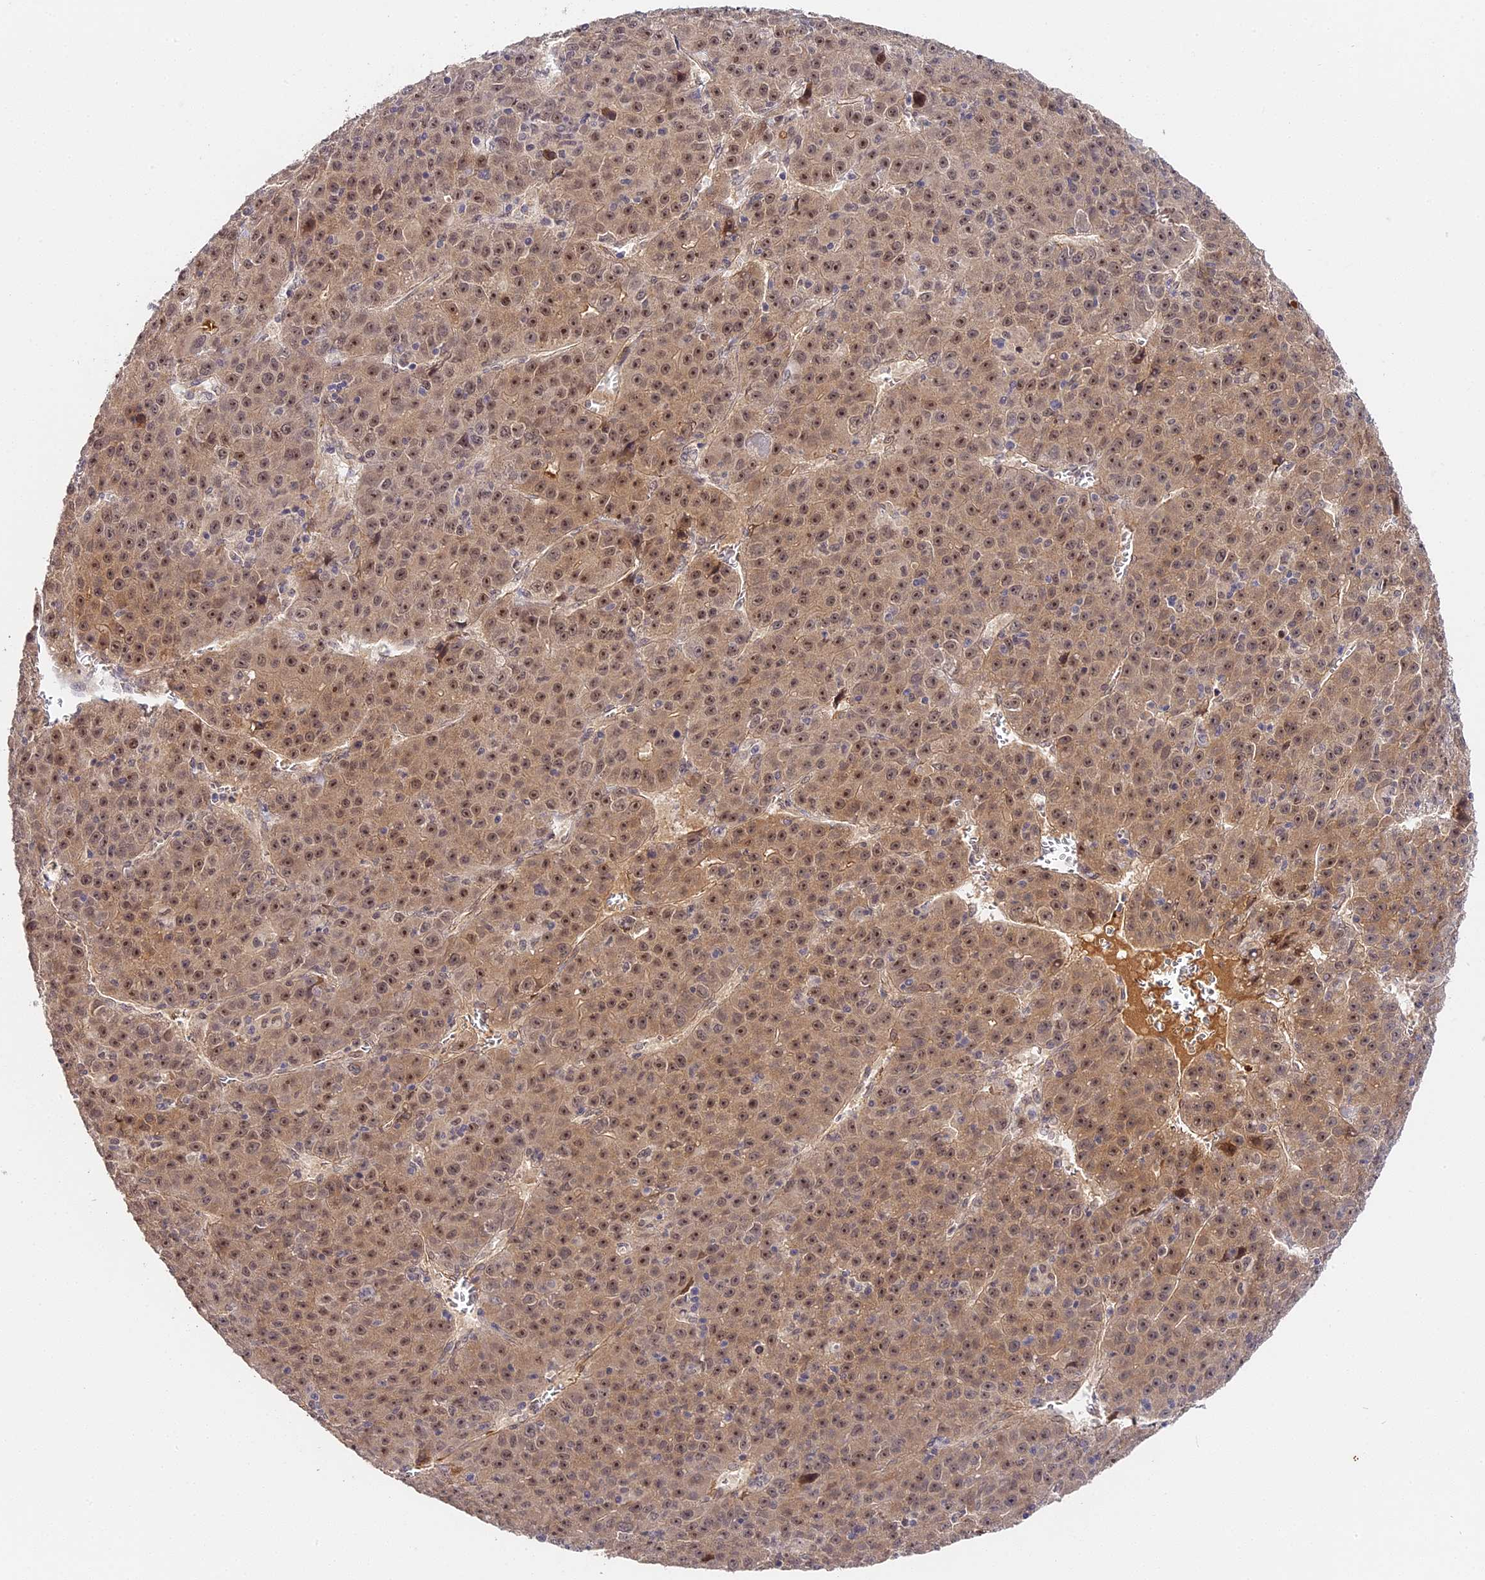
{"staining": {"intensity": "moderate", "quantity": ">75%", "location": "cytoplasmic/membranous,nuclear"}, "tissue": "liver cancer", "cell_type": "Tumor cells", "image_type": "cancer", "snomed": [{"axis": "morphology", "description": "Carcinoma, Hepatocellular, NOS"}, {"axis": "topography", "description": "Liver"}], "caption": "Liver hepatocellular carcinoma tissue demonstrates moderate cytoplasmic/membranous and nuclear expression in approximately >75% of tumor cells, visualized by immunohistochemistry.", "gene": "IMPACT", "patient": {"sex": "female", "age": 53}}